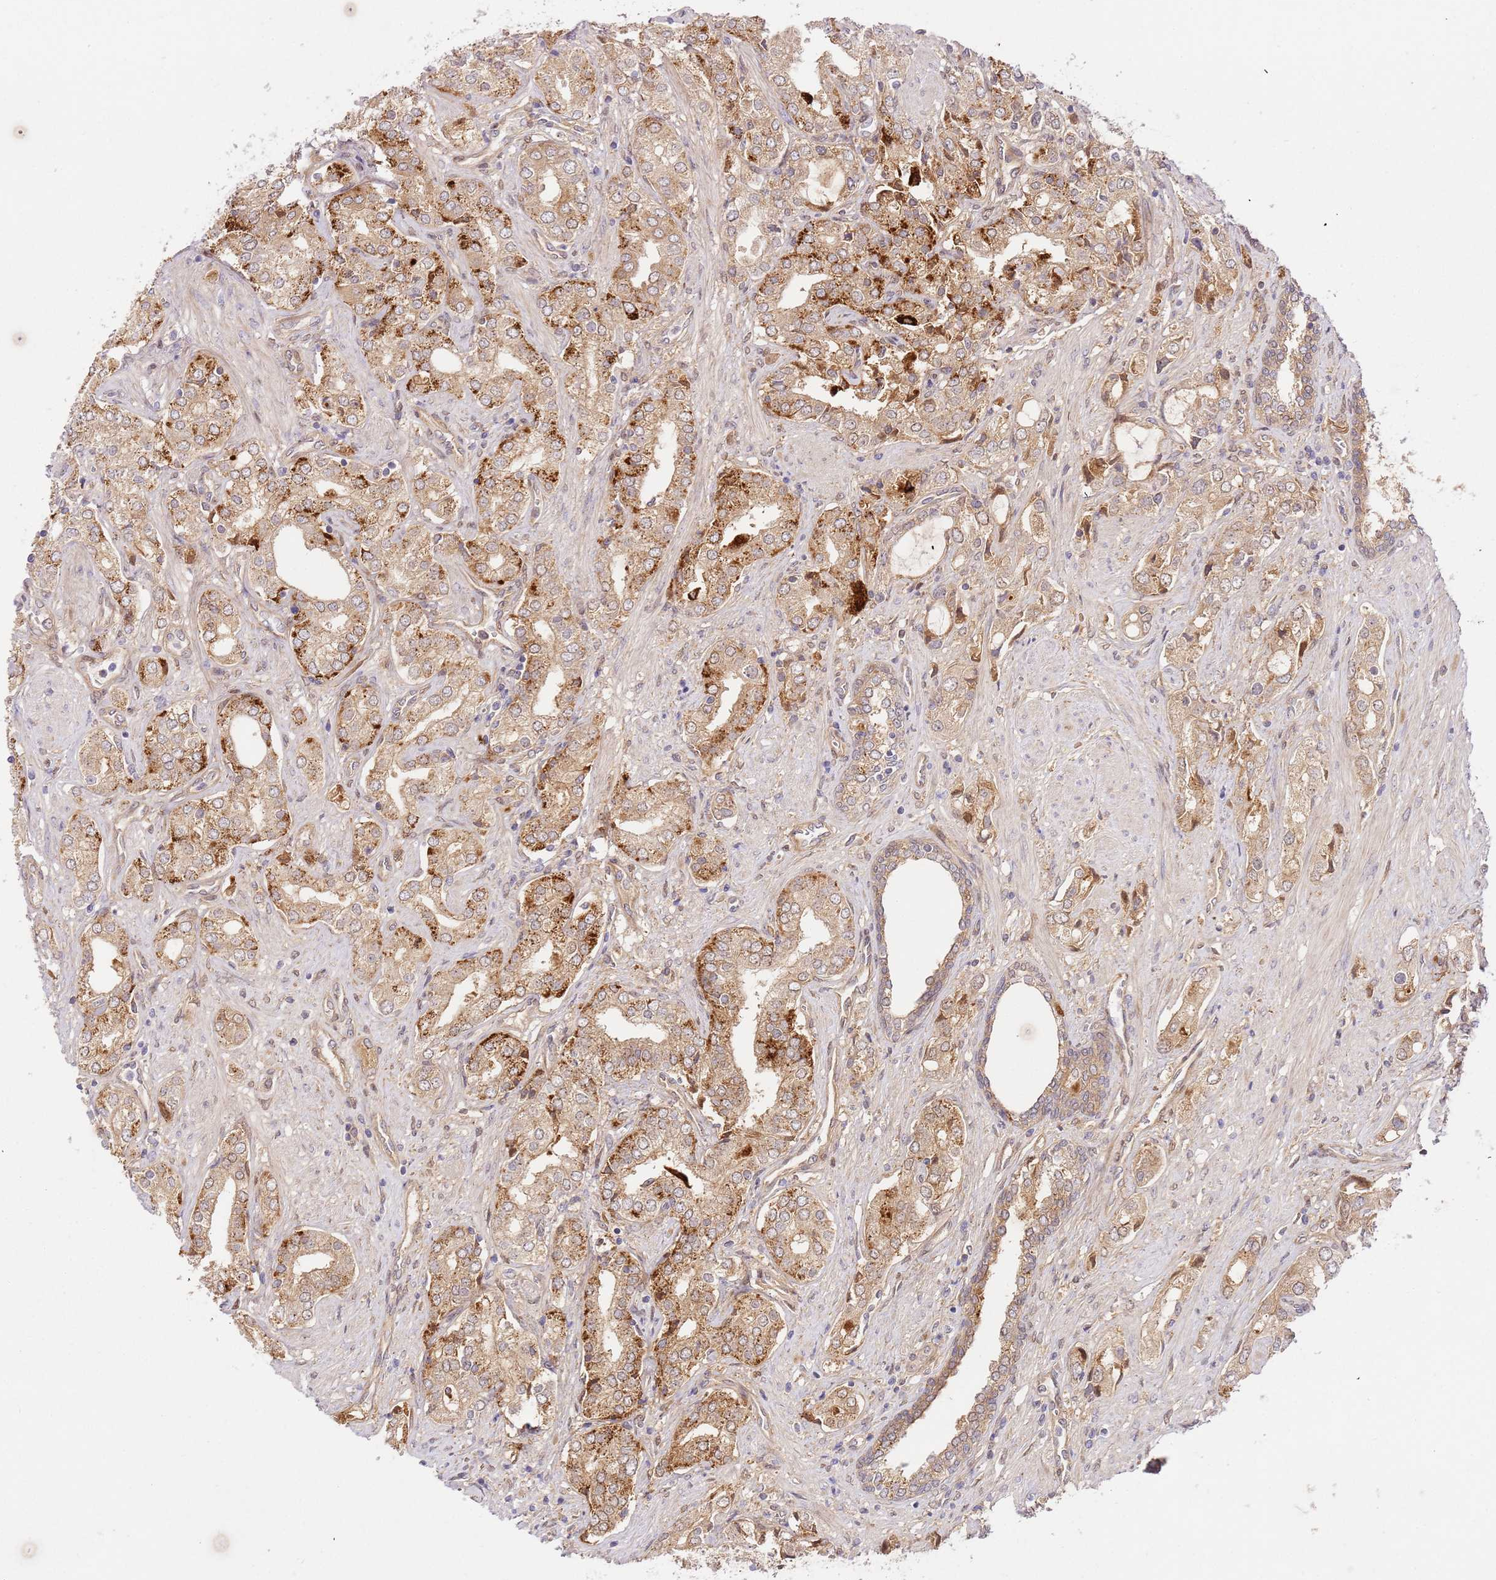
{"staining": {"intensity": "moderate", "quantity": ">75%", "location": "cytoplasmic/membranous"}, "tissue": "prostate cancer", "cell_type": "Tumor cells", "image_type": "cancer", "snomed": [{"axis": "morphology", "description": "Adenocarcinoma, High grade"}, {"axis": "topography", "description": "Prostate"}], "caption": "Immunohistochemistry image of neoplastic tissue: adenocarcinoma (high-grade) (prostate) stained using IHC reveals medium levels of moderate protein expression localized specifically in the cytoplasmic/membranous of tumor cells, appearing as a cytoplasmic/membranous brown color.", "gene": "C8G", "patient": {"sex": "male", "age": 71}}